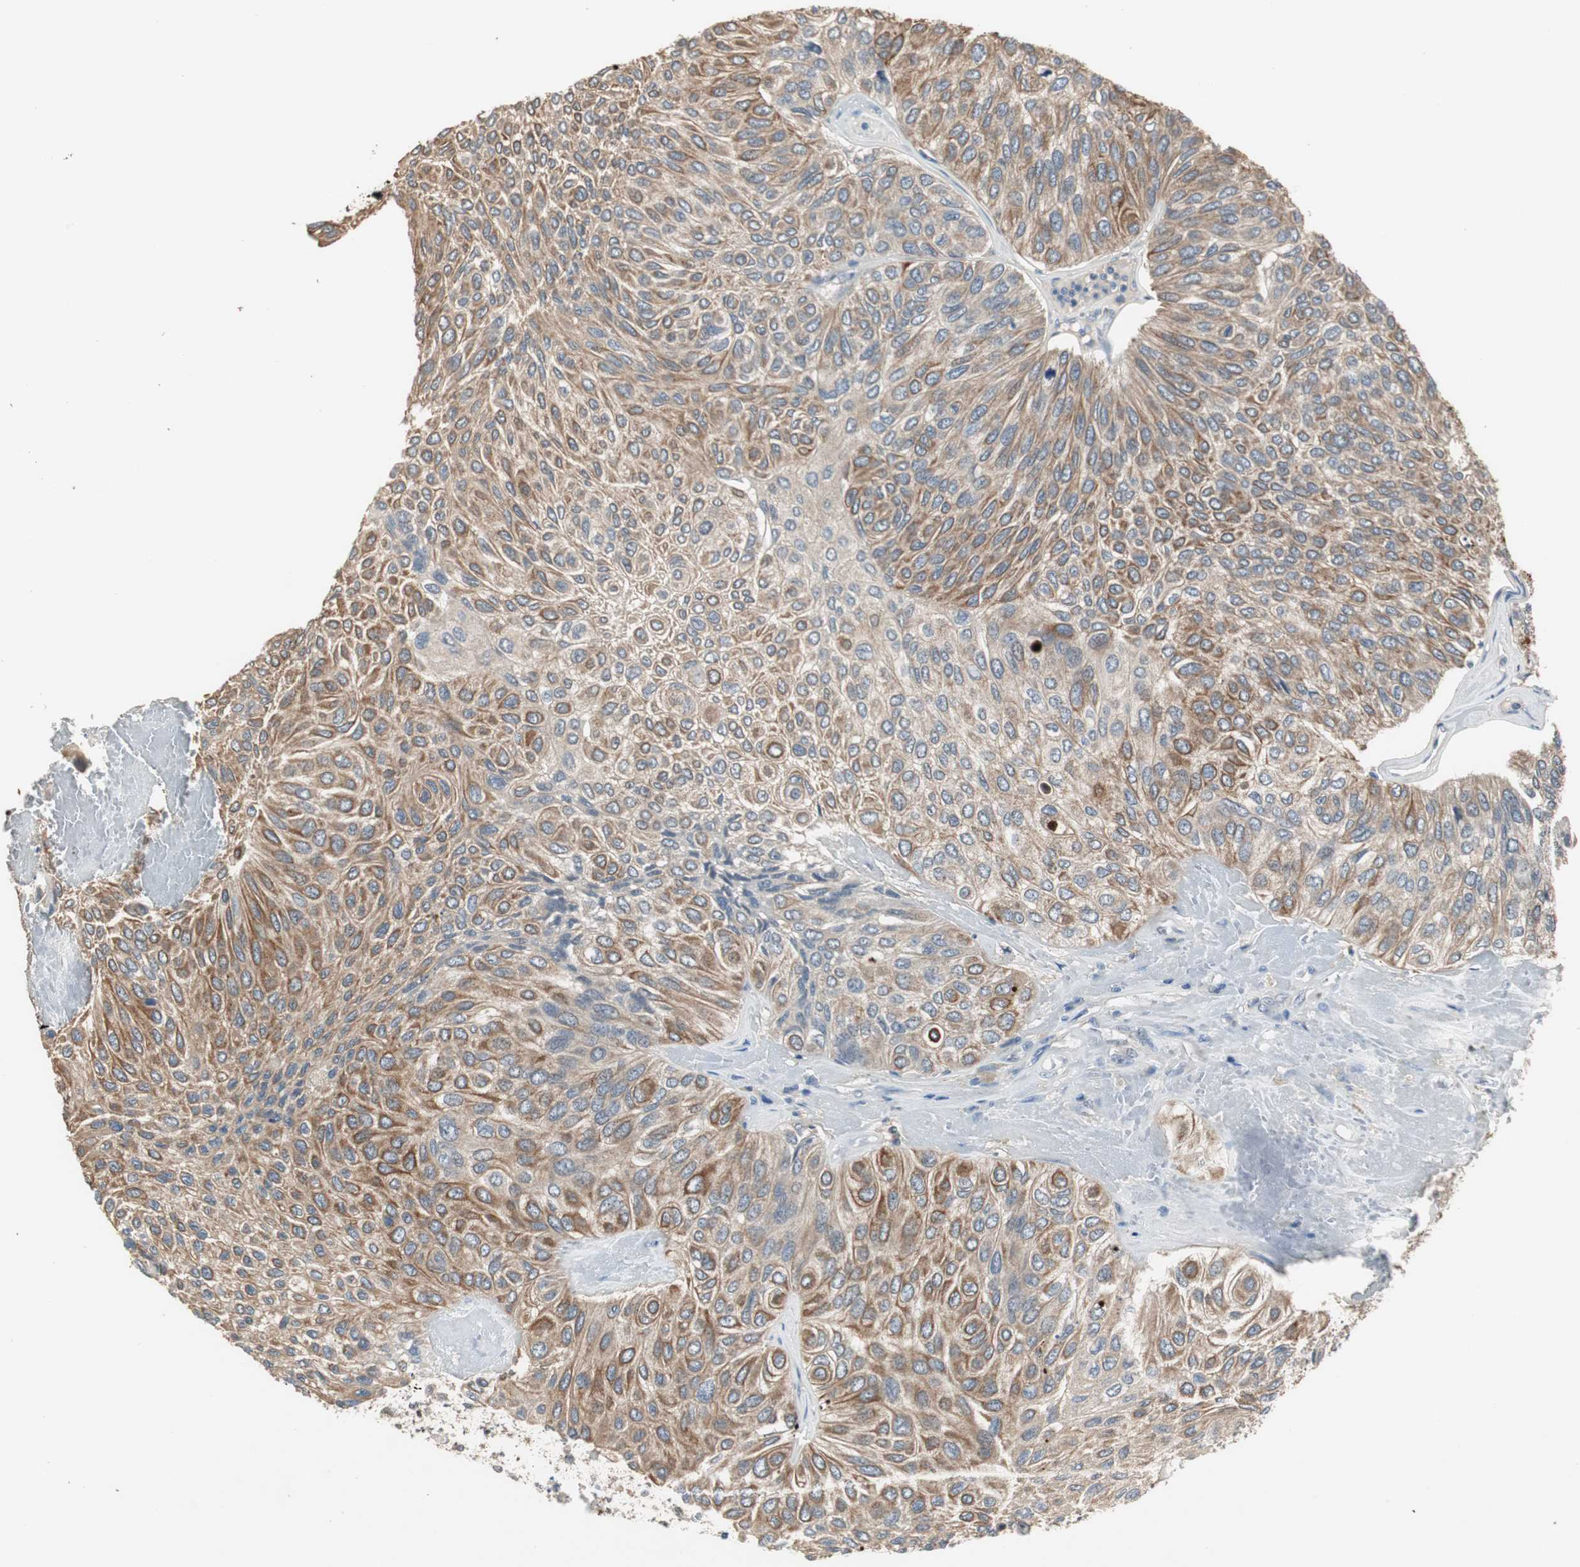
{"staining": {"intensity": "moderate", "quantity": ">75%", "location": "cytoplasmic/membranous"}, "tissue": "urothelial cancer", "cell_type": "Tumor cells", "image_type": "cancer", "snomed": [{"axis": "morphology", "description": "Urothelial carcinoma, High grade"}, {"axis": "topography", "description": "Urinary bladder"}], "caption": "Immunohistochemistry (DAB (3,3'-diaminobenzidine)) staining of human urothelial carcinoma (high-grade) shows moderate cytoplasmic/membranous protein expression in approximately >75% of tumor cells.", "gene": "PTPRN2", "patient": {"sex": "male", "age": 66}}